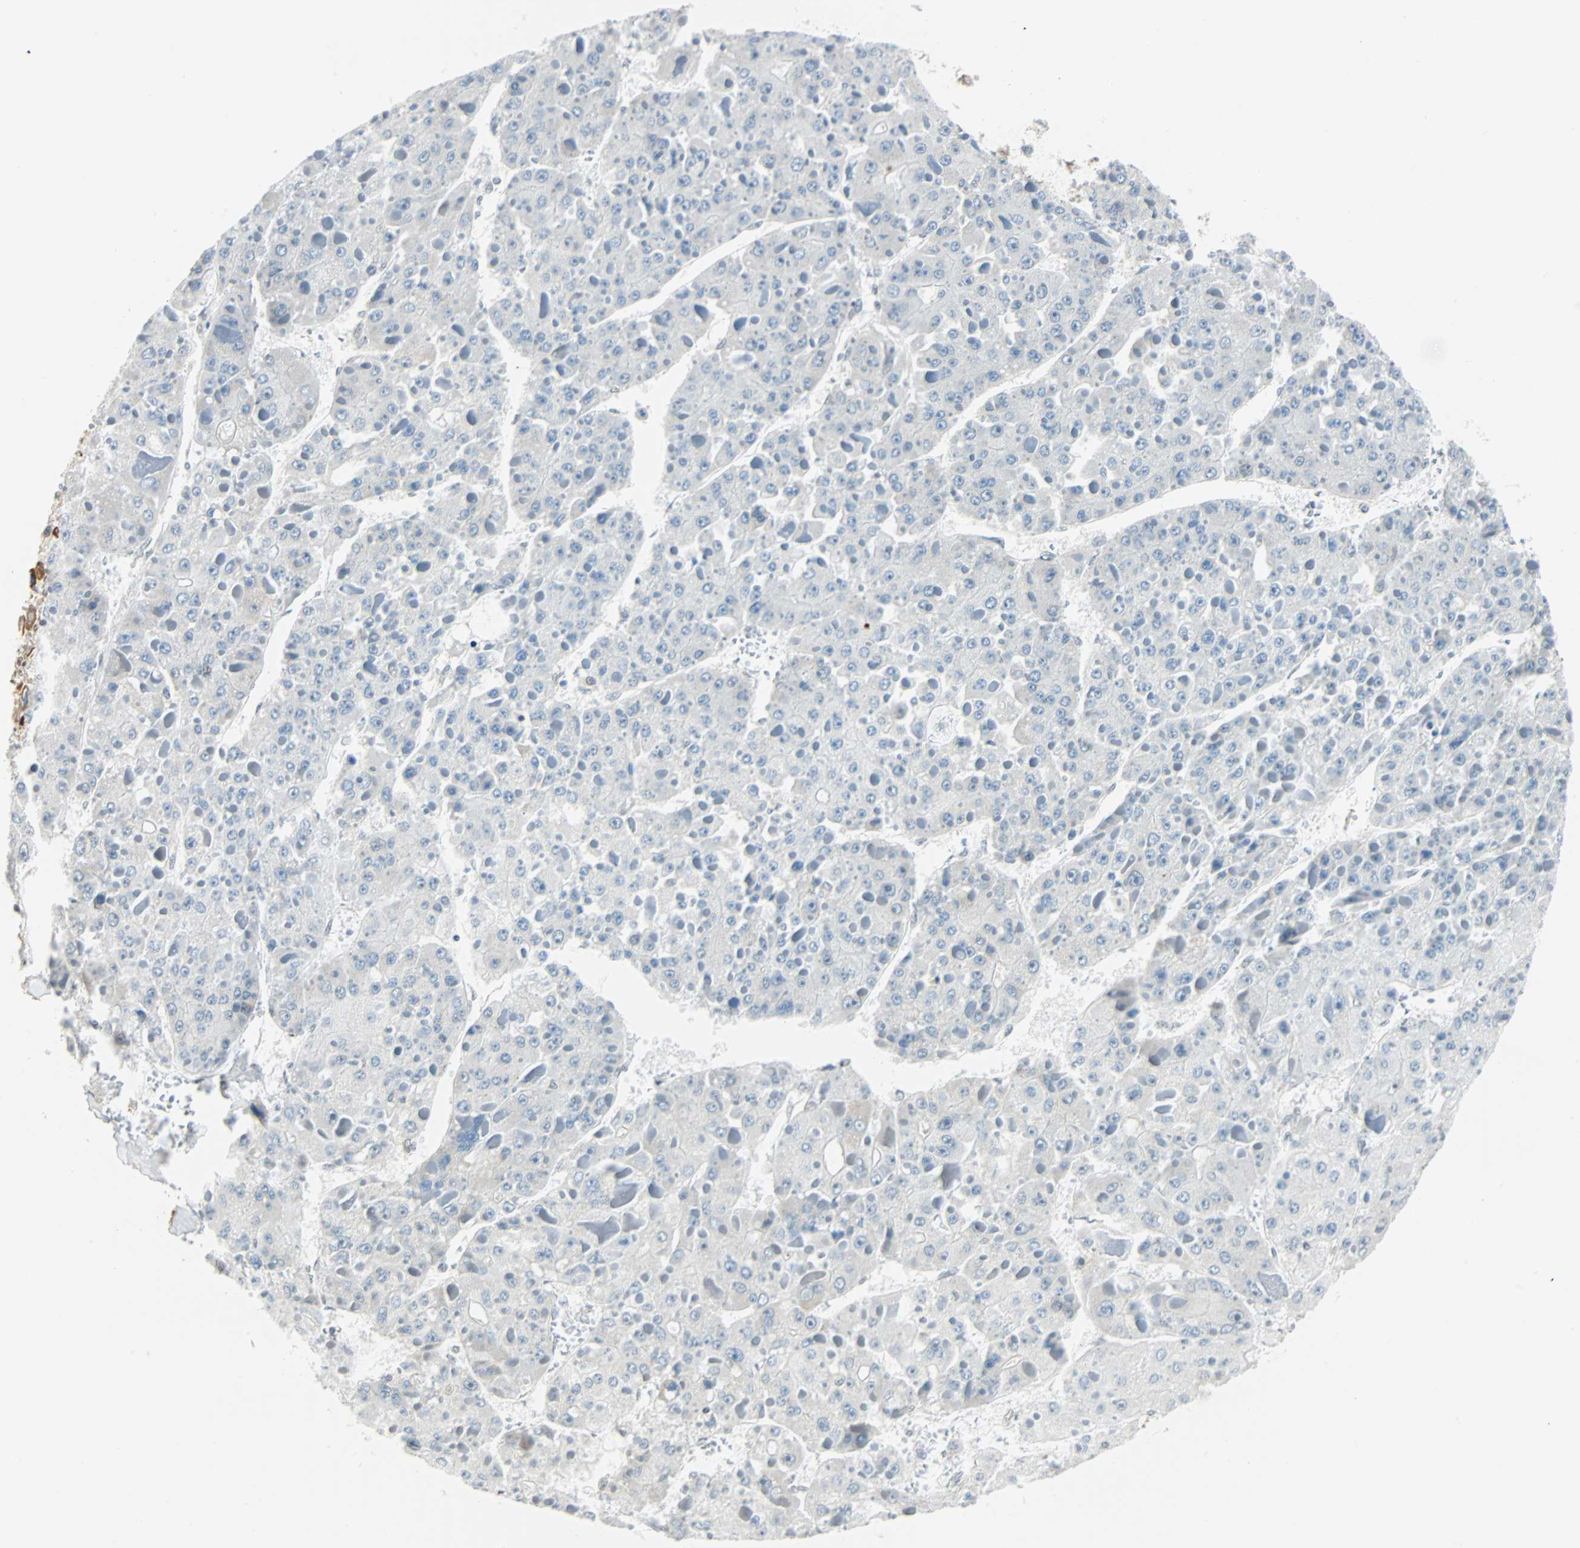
{"staining": {"intensity": "negative", "quantity": "none", "location": "none"}, "tissue": "liver cancer", "cell_type": "Tumor cells", "image_type": "cancer", "snomed": [{"axis": "morphology", "description": "Carcinoma, Hepatocellular, NOS"}, {"axis": "topography", "description": "Liver"}], "caption": "Tumor cells show no significant protein expression in hepatocellular carcinoma (liver). (Brightfield microscopy of DAB immunohistochemistry (IHC) at high magnification).", "gene": "NELFE", "patient": {"sex": "female", "age": 73}}